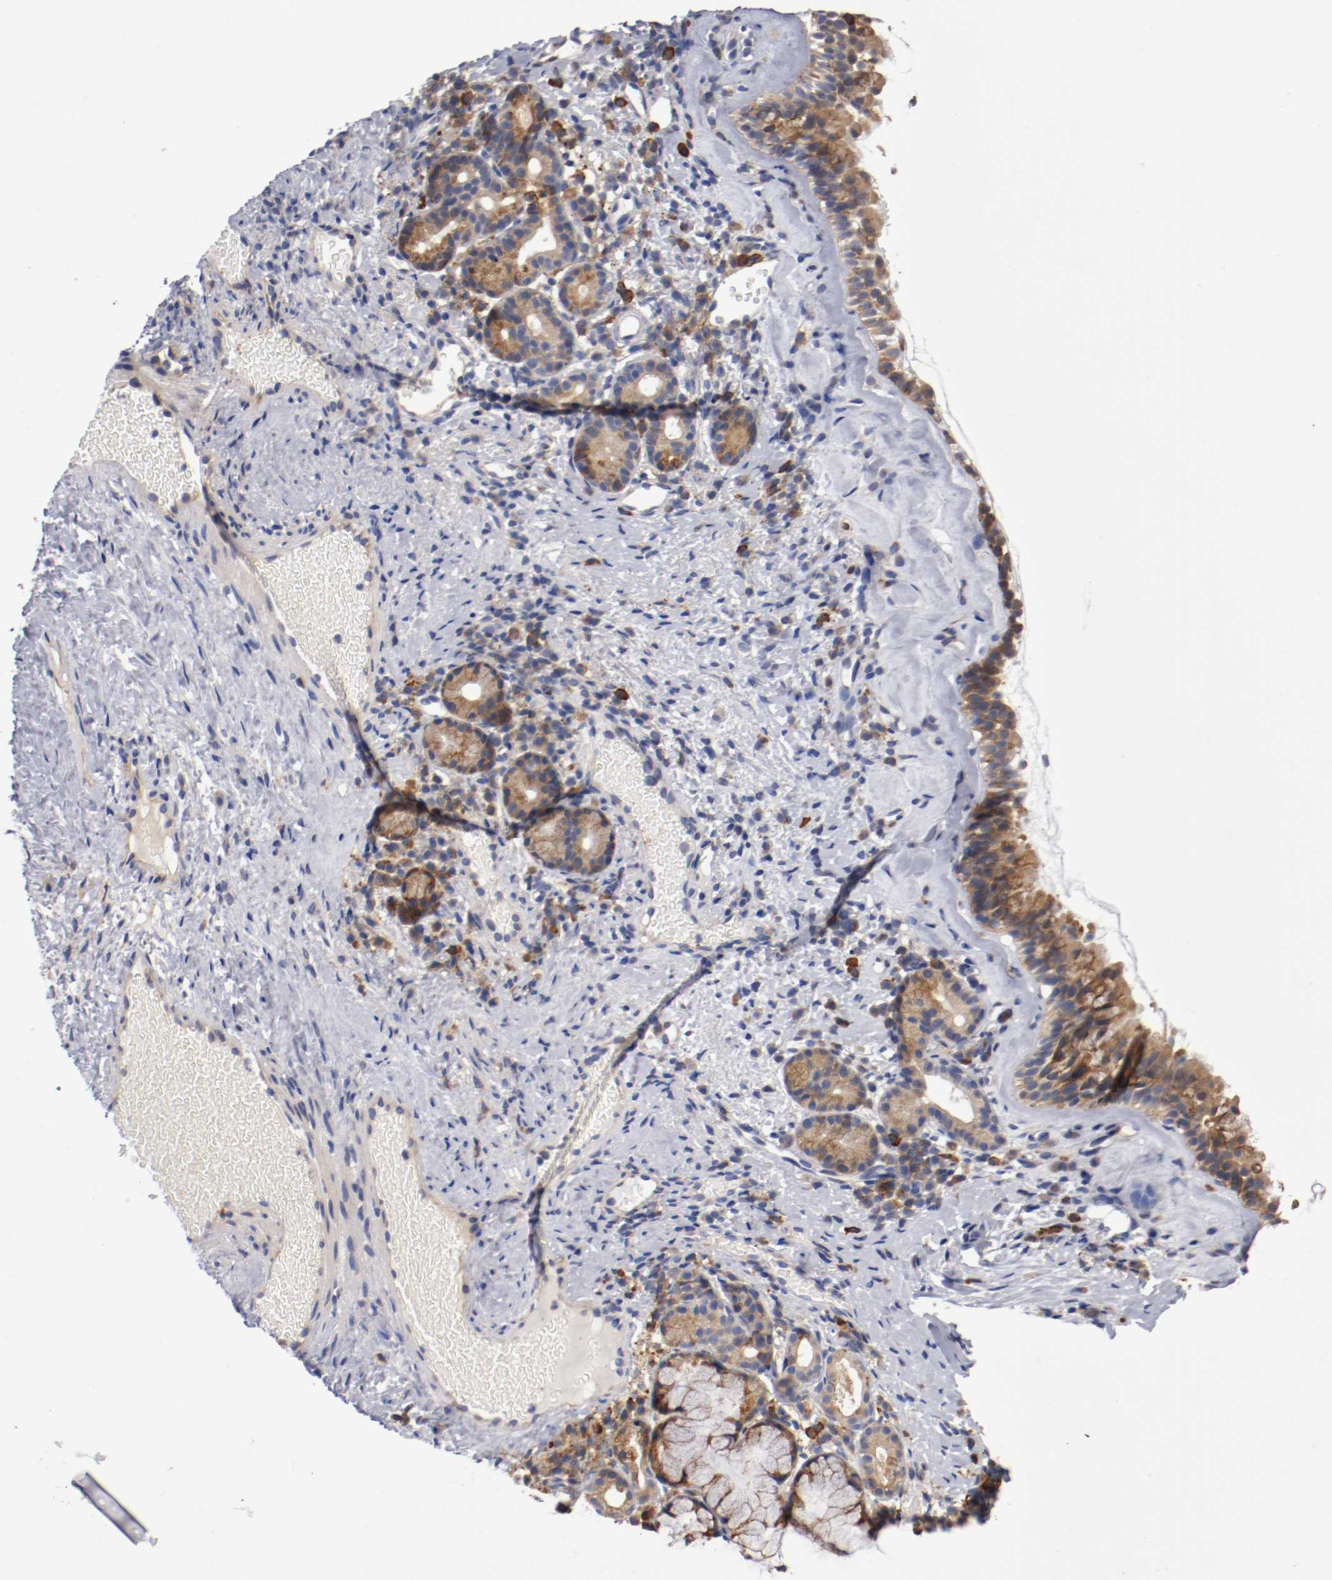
{"staining": {"intensity": "moderate", "quantity": ">75%", "location": "cytoplasmic/membranous"}, "tissue": "nasopharynx", "cell_type": "Respiratory epithelial cells", "image_type": "normal", "snomed": [{"axis": "morphology", "description": "Normal tissue, NOS"}, {"axis": "morphology", "description": "Inflammation, NOS"}, {"axis": "topography", "description": "Nasopharynx"}], "caption": "A photomicrograph showing moderate cytoplasmic/membranous positivity in approximately >75% of respiratory epithelial cells in unremarkable nasopharynx, as visualized by brown immunohistochemical staining.", "gene": "TNFSF12", "patient": {"sex": "female", "age": 55}}